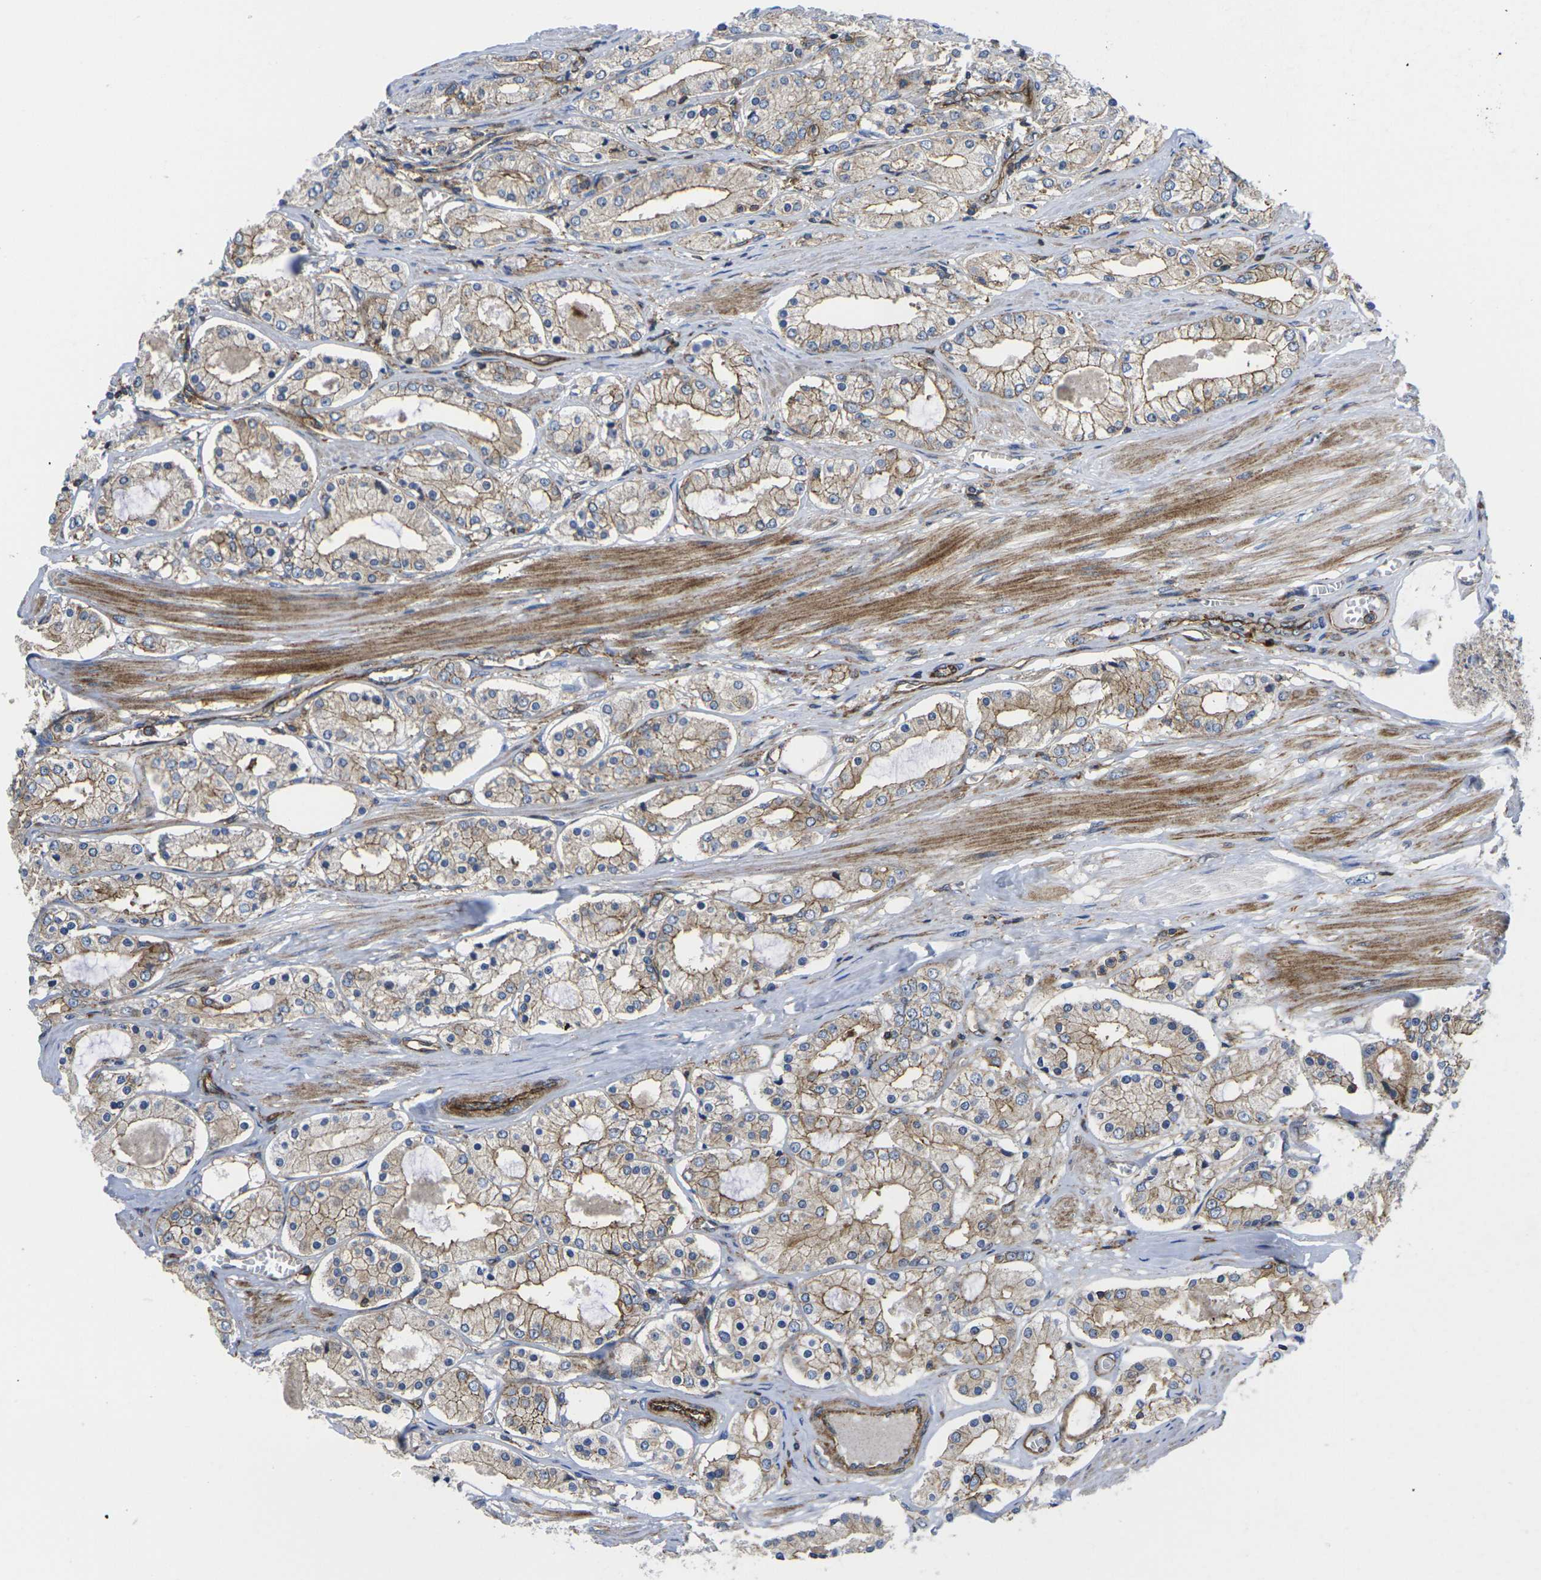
{"staining": {"intensity": "moderate", "quantity": ">75%", "location": "cytoplasmic/membranous"}, "tissue": "prostate cancer", "cell_type": "Tumor cells", "image_type": "cancer", "snomed": [{"axis": "morphology", "description": "Adenocarcinoma, High grade"}, {"axis": "topography", "description": "Prostate"}], "caption": "The photomicrograph exhibits immunohistochemical staining of prostate cancer (adenocarcinoma (high-grade)). There is moderate cytoplasmic/membranous expression is identified in approximately >75% of tumor cells.", "gene": "IQGAP1", "patient": {"sex": "male", "age": 66}}